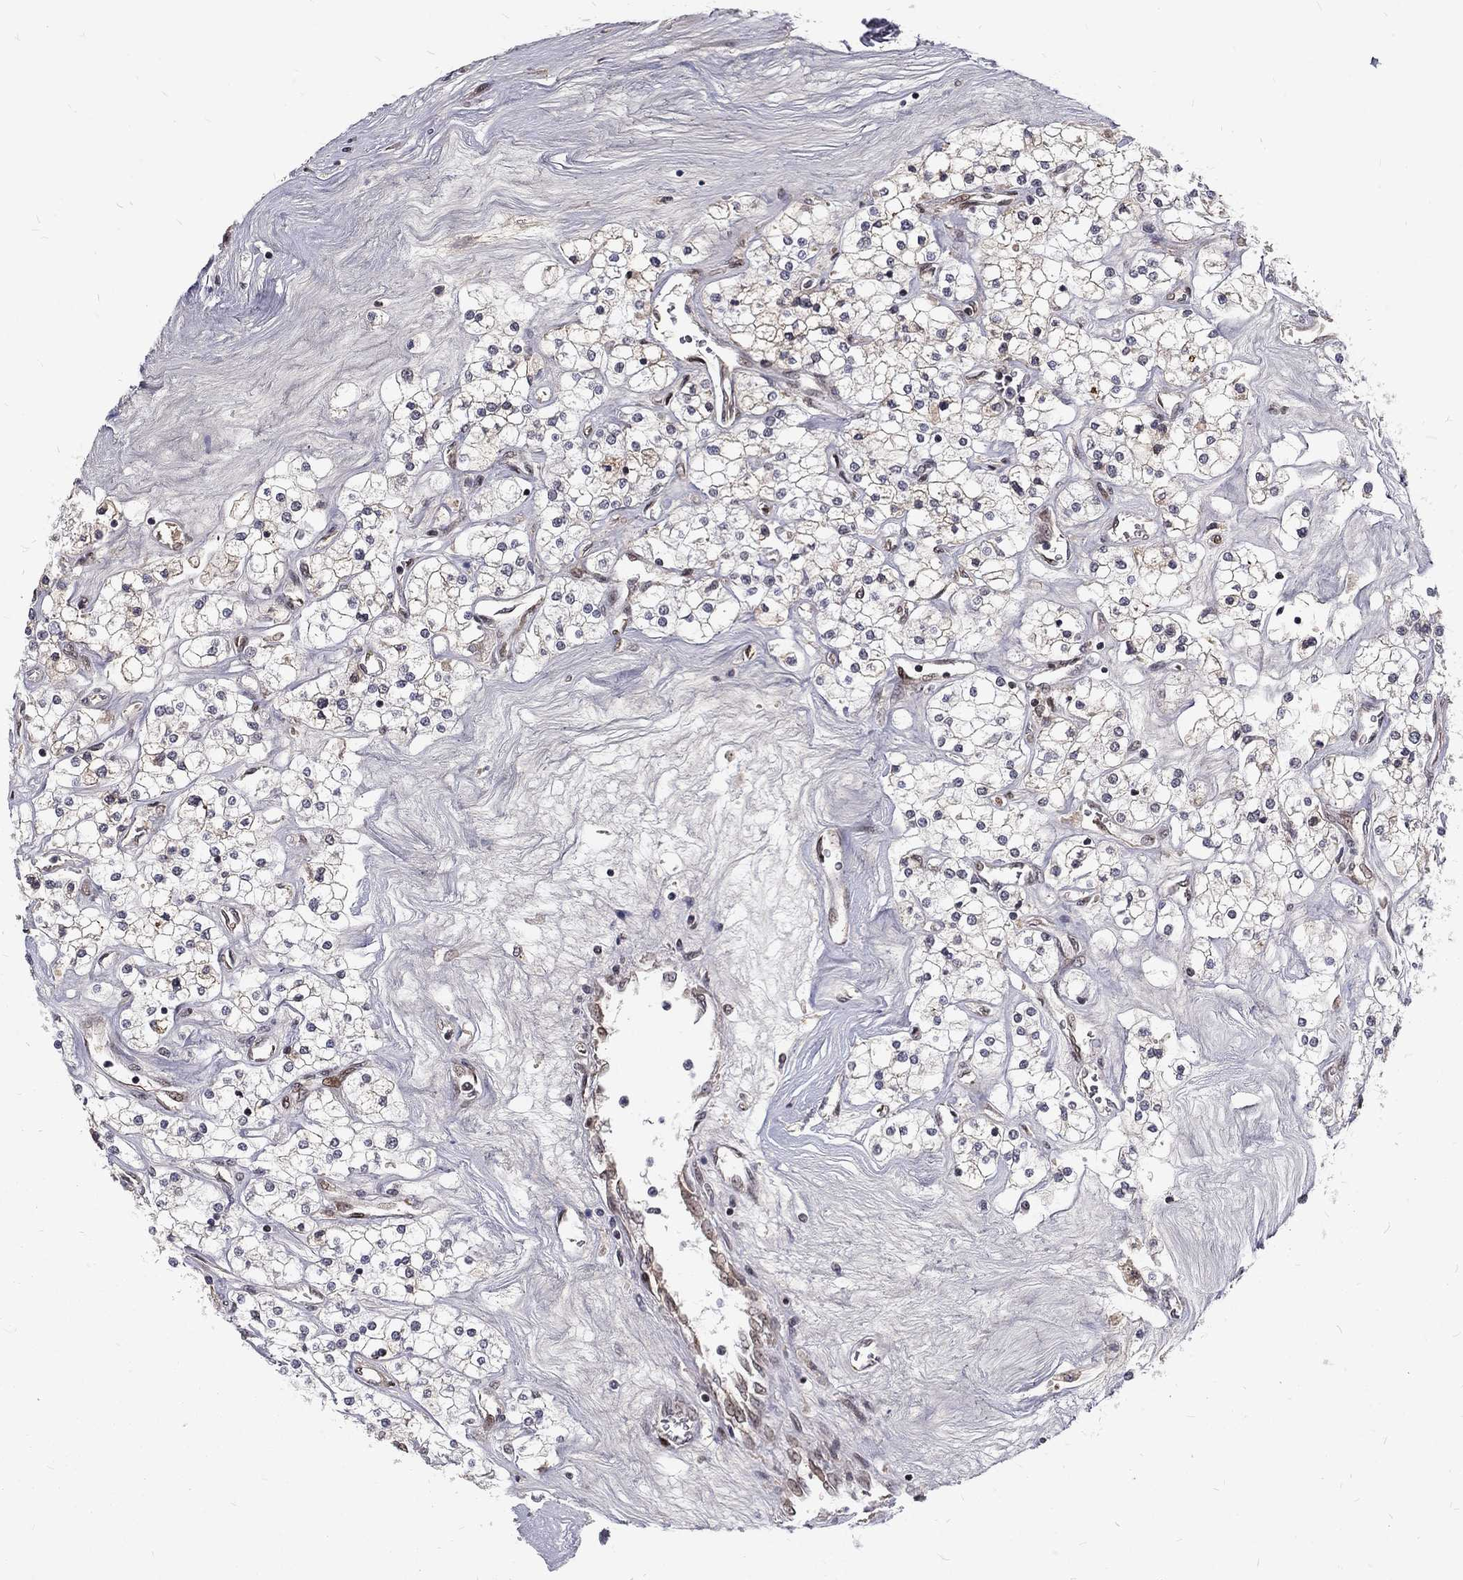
{"staining": {"intensity": "negative", "quantity": "none", "location": "none"}, "tissue": "renal cancer", "cell_type": "Tumor cells", "image_type": "cancer", "snomed": [{"axis": "morphology", "description": "Adenocarcinoma, NOS"}, {"axis": "topography", "description": "Kidney"}], "caption": "Tumor cells show no significant protein staining in renal cancer (adenocarcinoma).", "gene": "TCEAL1", "patient": {"sex": "male", "age": 80}}